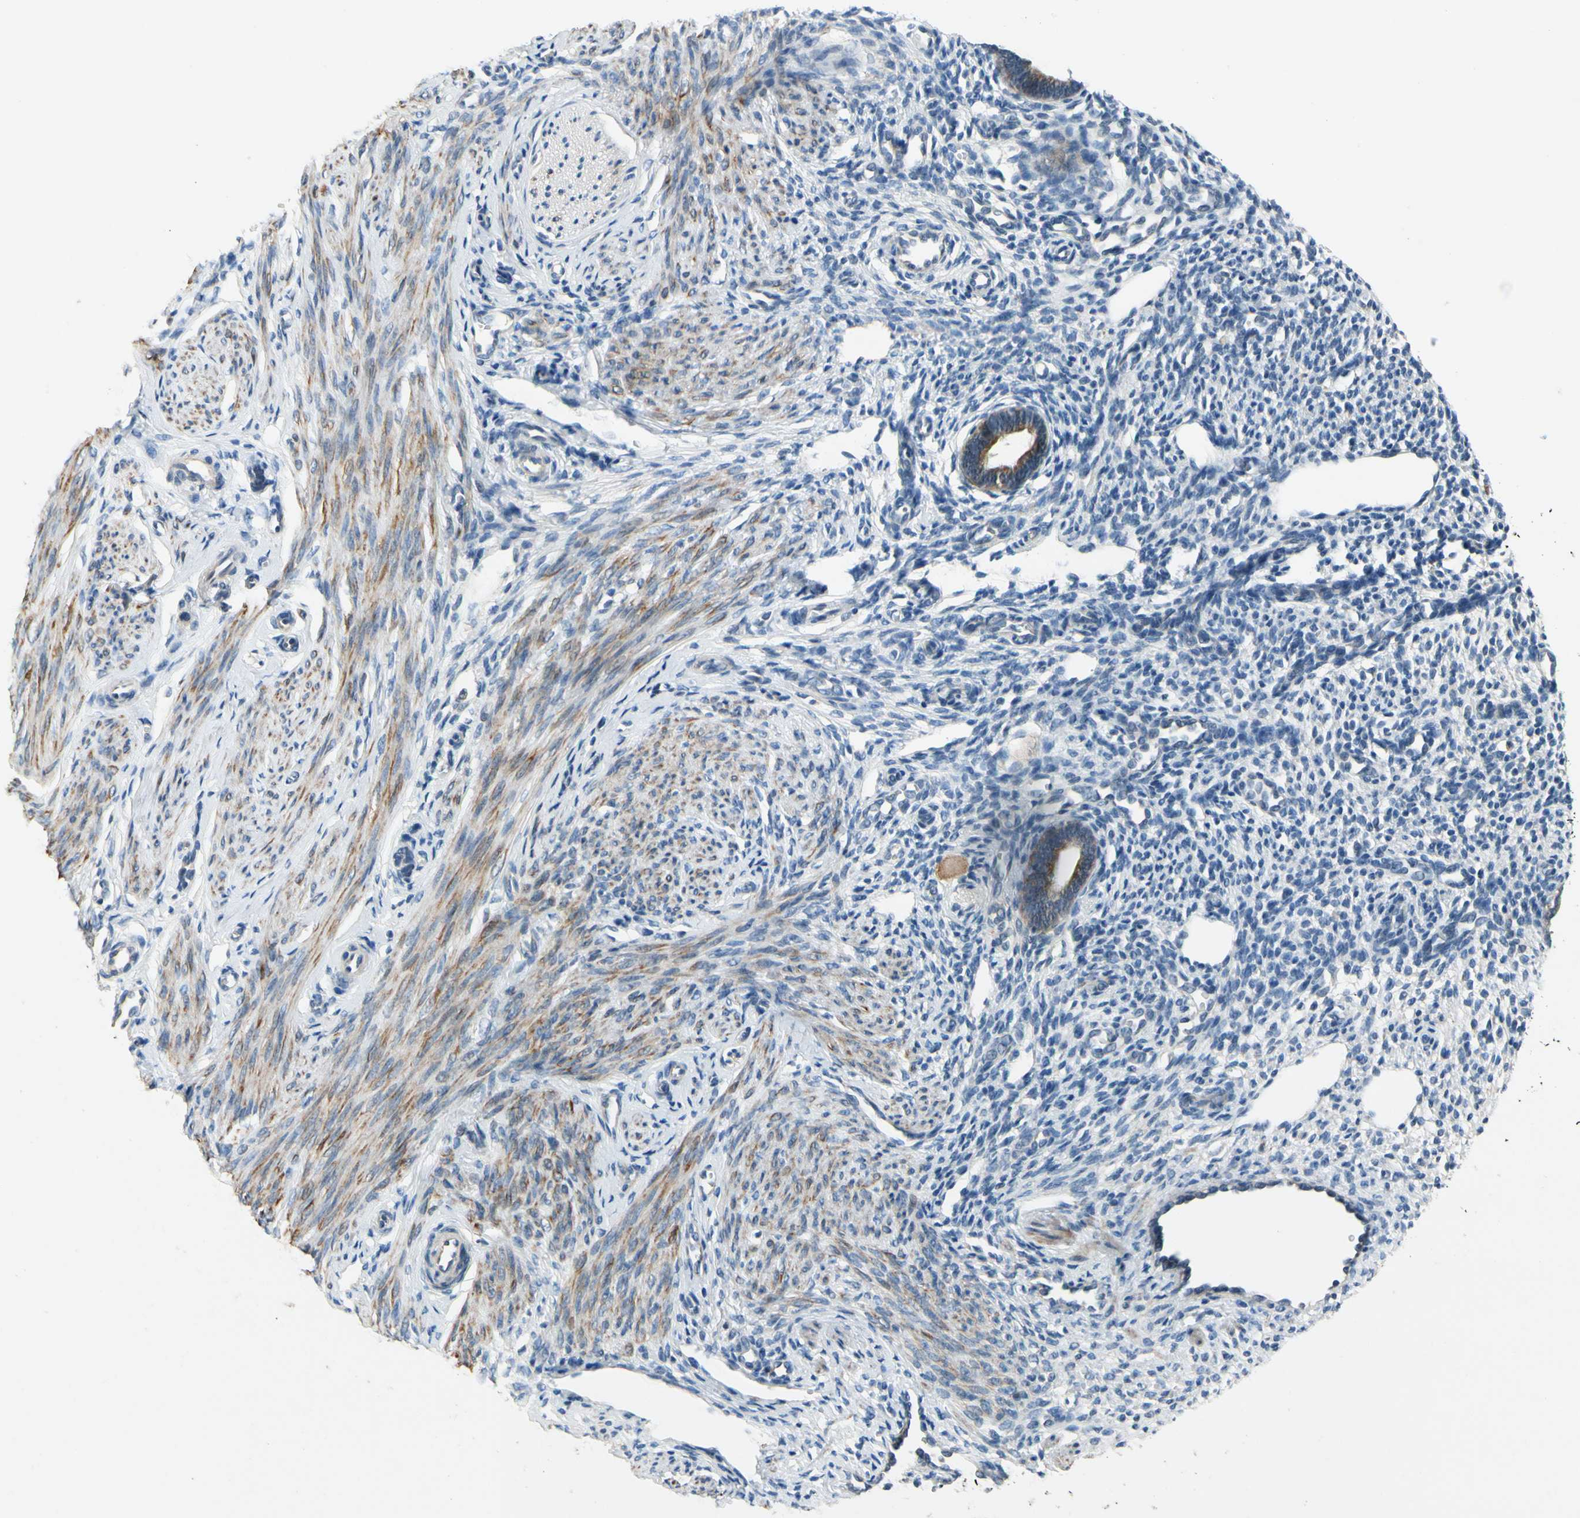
{"staining": {"intensity": "negative", "quantity": "none", "location": "none"}, "tissue": "endometrium", "cell_type": "Cells in endometrial stroma", "image_type": "normal", "snomed": [{"axis": "morphology", "description": "Normal tissue, NOS"}, {"axis": "topography", "description": "Endometrium"}], "caption": "This is an immunohistochemistry (IHC) image of unremarkable human endometrium. There is no staining in cells in endometrial stroma.", "gene": "SLC27A6", "patient": {"sex": "female", "age": 27}}